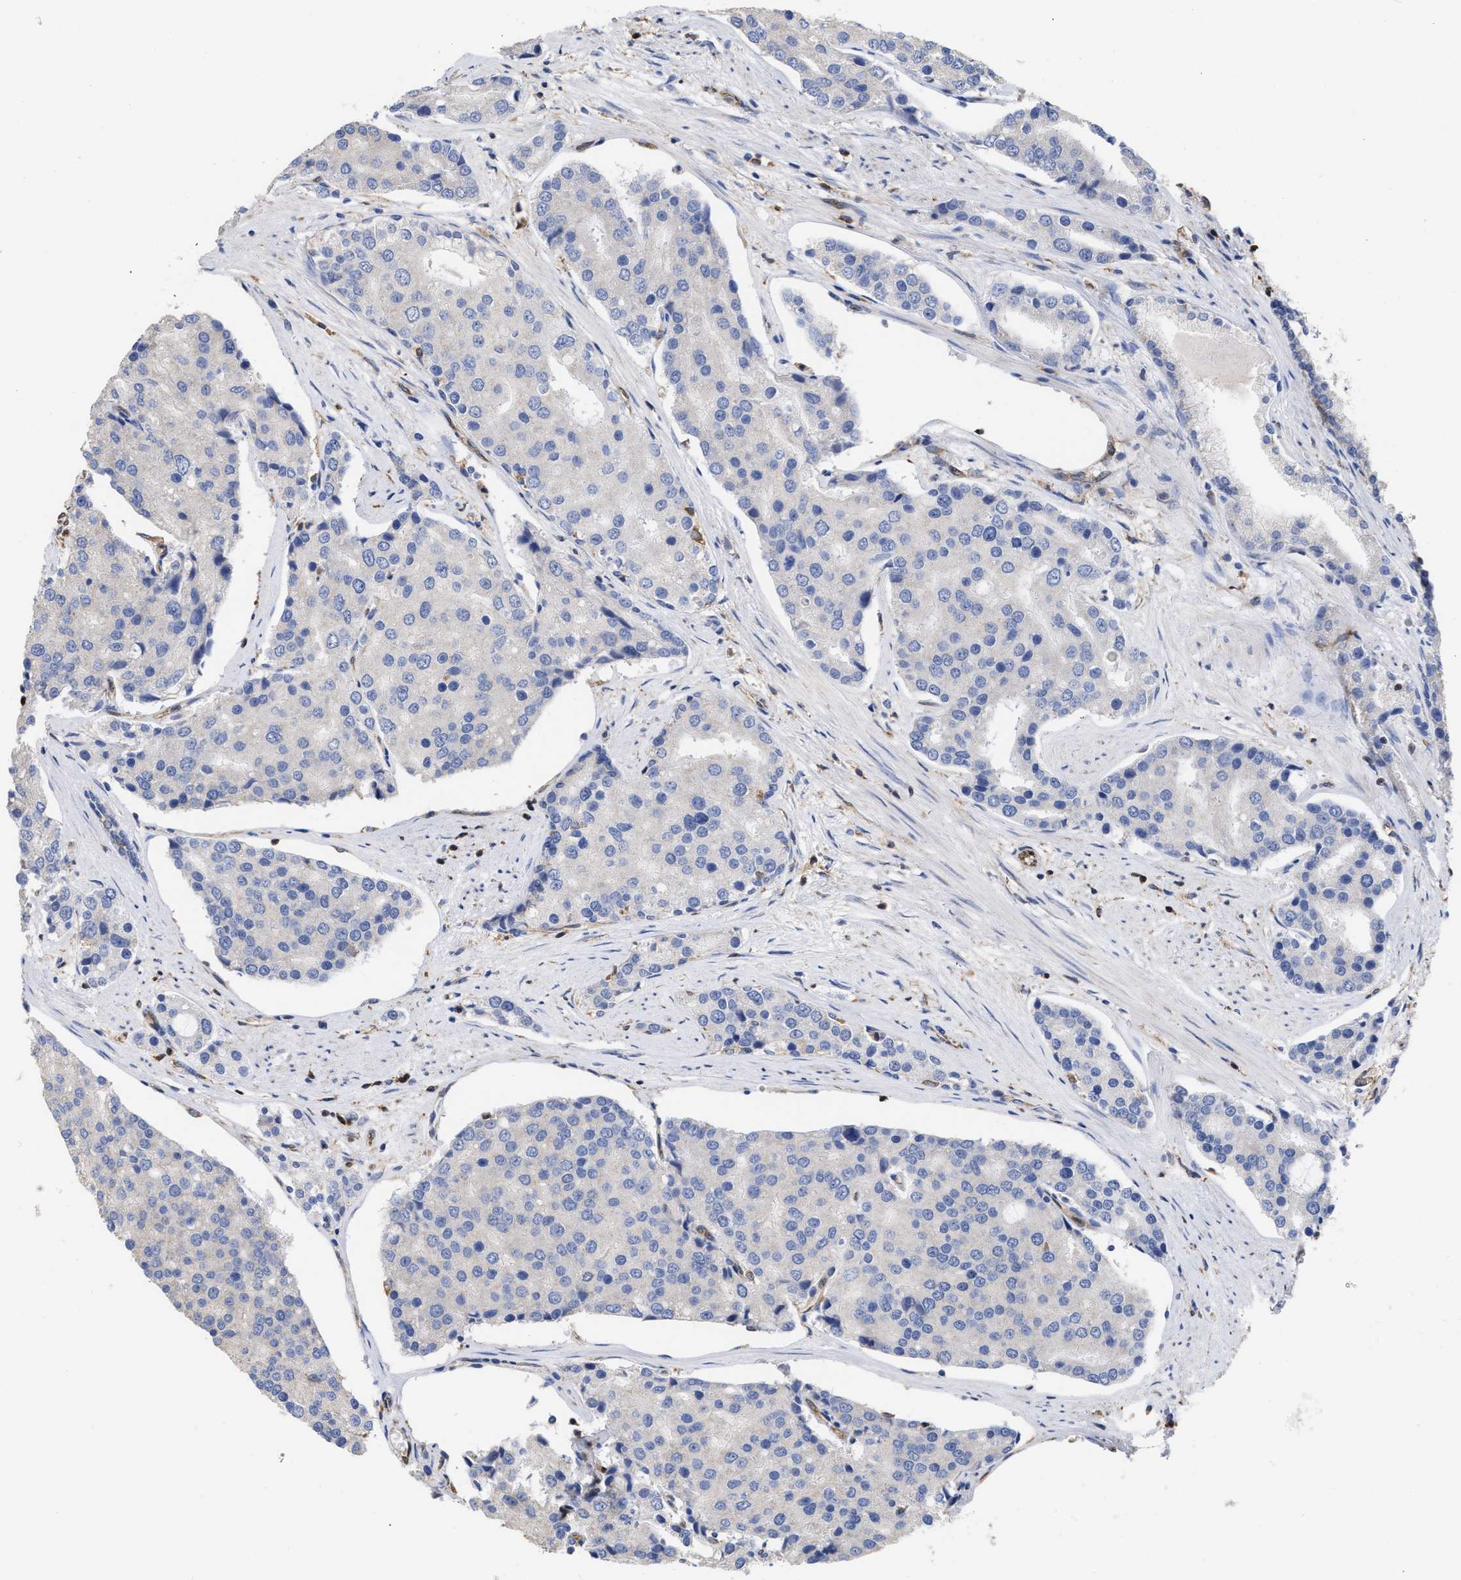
{"staining": {"intensity": "negative", "quantity": "none", "location": "none"}, "tissue": "prostate cancer", "cell_type": "Tumor cells", "image_type": "cancer", "snomed": [{"axis": "morphology", "description": "Adenocarcinoma, High grade"}, {"axis": "topography", "description": "Prostate"}], "caption": "Tumor cells are negative for protein expression in human prostate cancer.", "gene": "GIMAP4", "patient": {"sex": "male", "age": 50}}